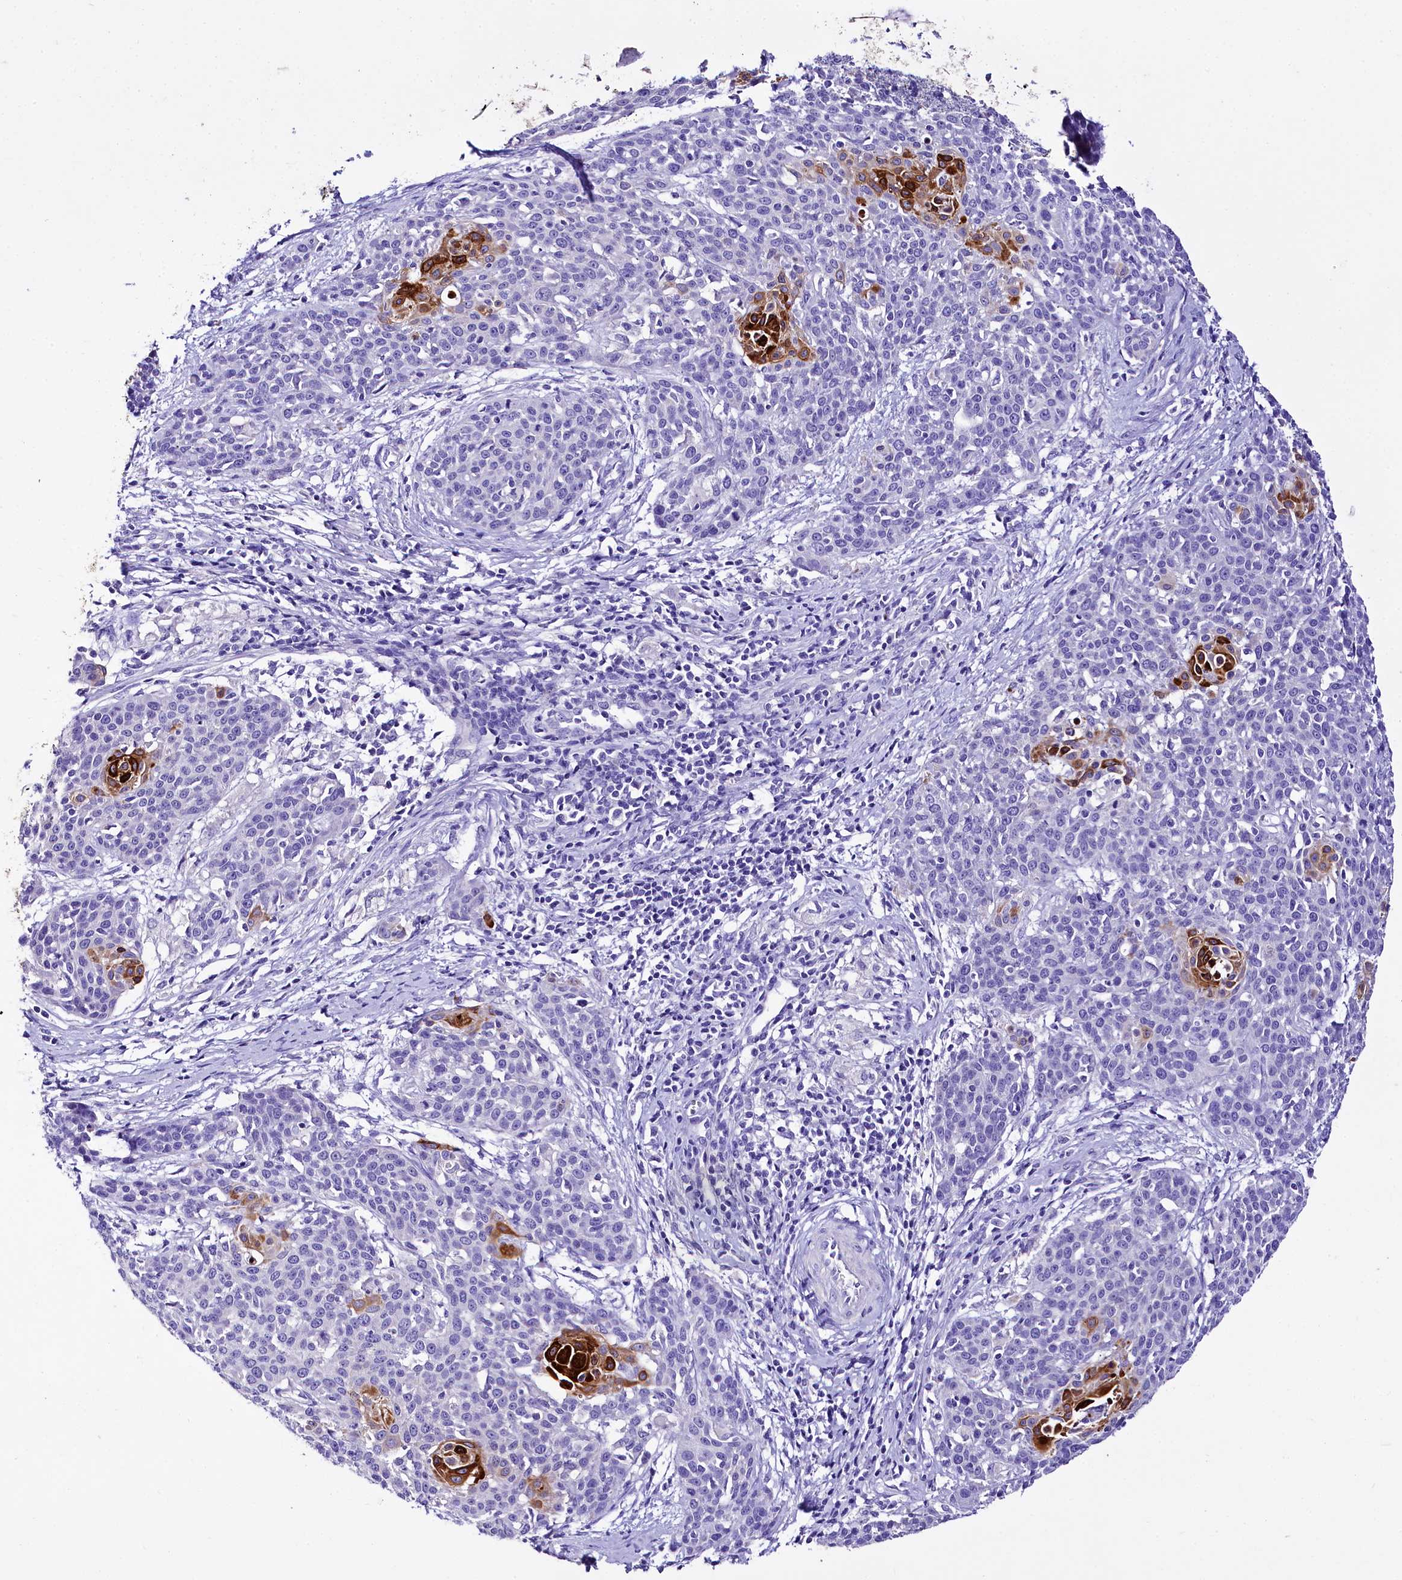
{"staining": {"intensity": "strong", "quantity": "<25%", "location": "cytoplasmic/membranous"}, "tissue": "cervical cancer", "cell_type": "Tumor cells", "image_type": "cancer", "snomed": [{"axis": "morphology", "description": "Squamous cell carcinoma, NOS"}, {"axis": "topography", "description": "Cervix"}], "caption": "Strong cytoplasmic/membranous positivity for a protein is identified in approximately <25% of tumor cells of cervical cancer using immunohistochemistry.", "gene": "A2ML1", "patient": {"sex": "female", "age": 38}}